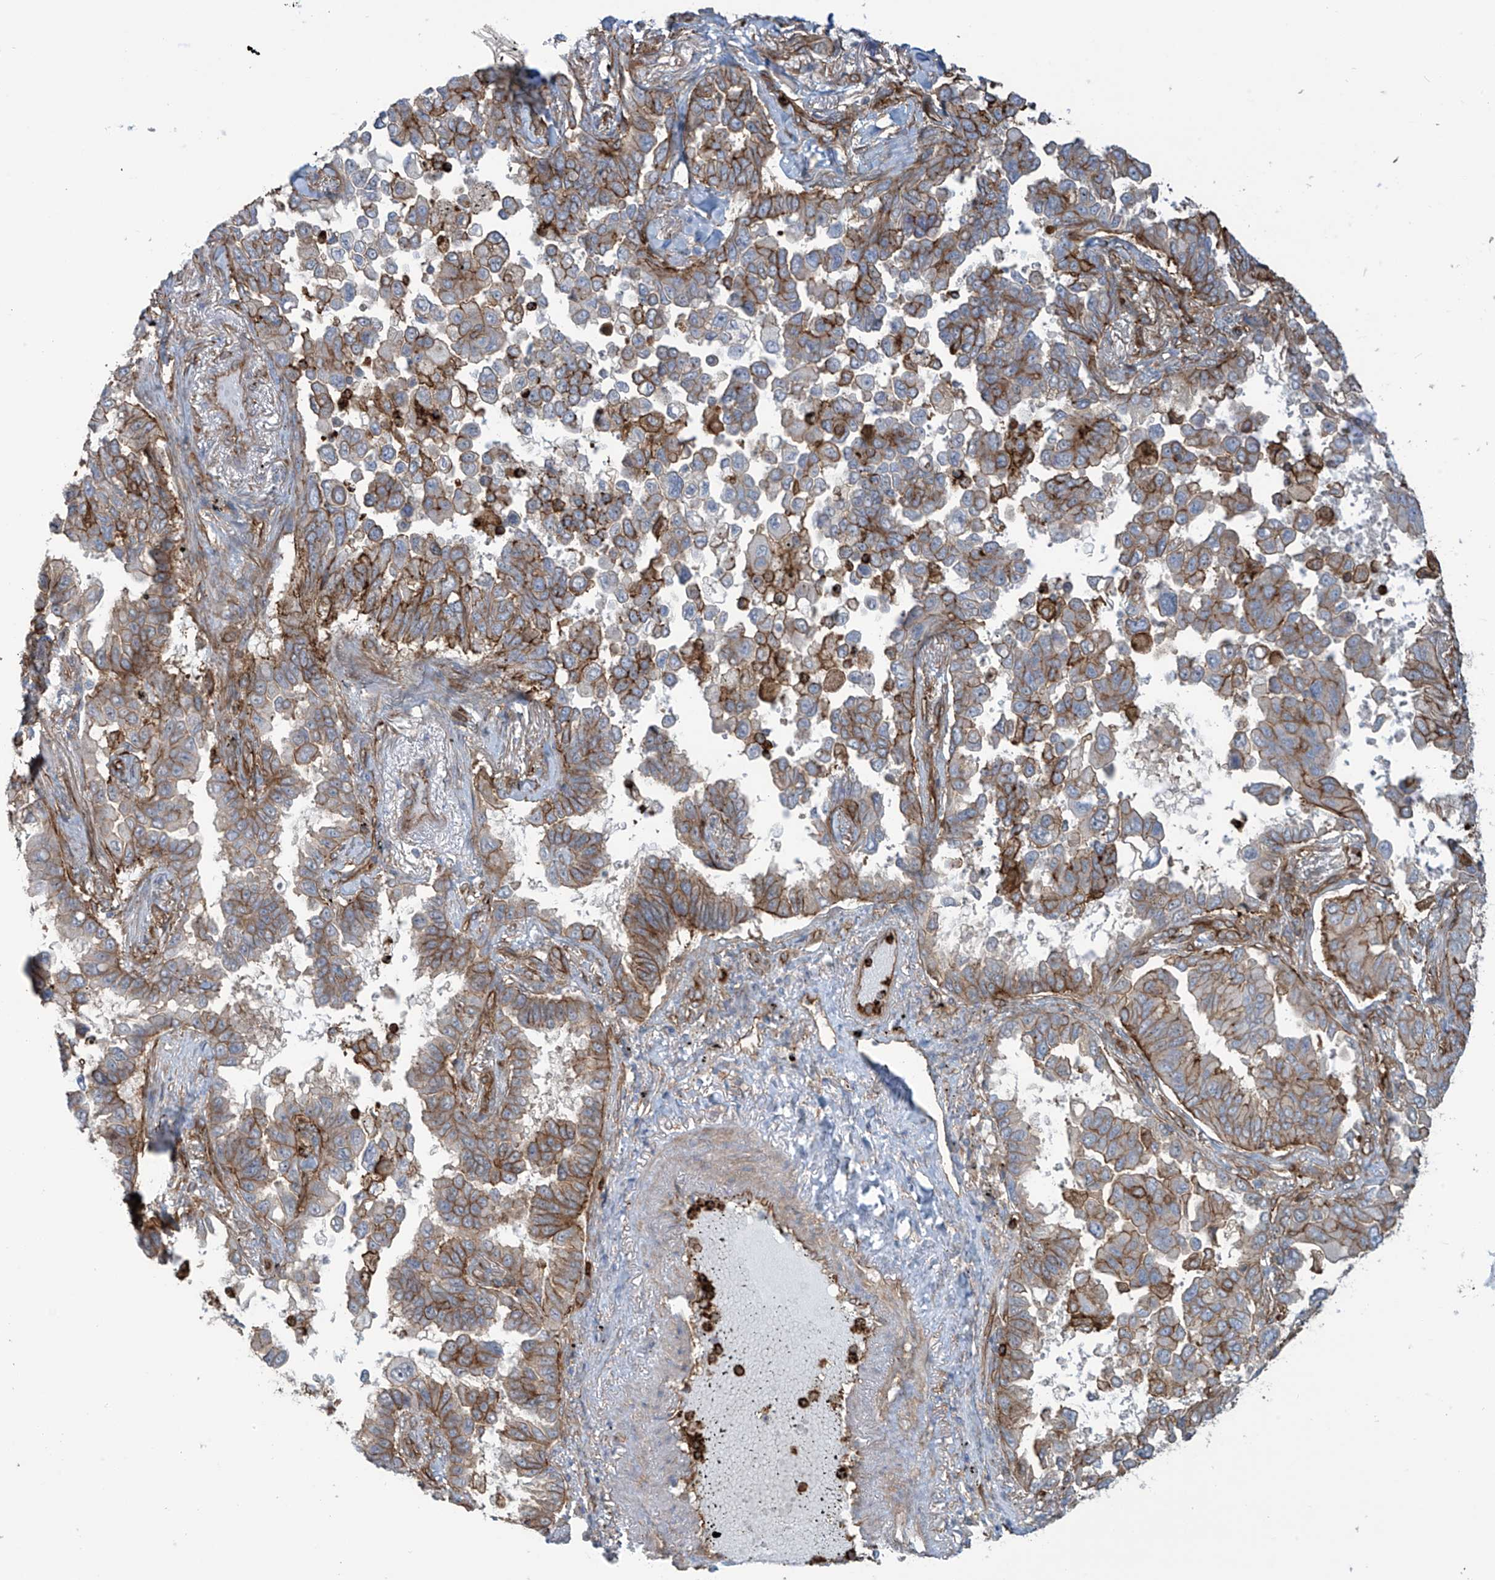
{"staining": {"intensity": "moderate", "quantity": ">75%", "location": "cytoplasmic/membranous"}, "tissue": "lung cancer", "cell_type": "Tumor cells", "image_type": "cancer", "snomed": [{"axis": "morphology", "description": "Adenocarcinoma, NOS"}, {"axis": "topography", "description": "Lung"}], "caption": "There is medium levels of moderate cytoplasmic/membranous expression in tumor cells of adenocarcinoma (lung), as demonstrated by immunohistochemical staining (brown color).", "gene": "SLC9A2", "patient": {"sex": "female", "age": 67}}